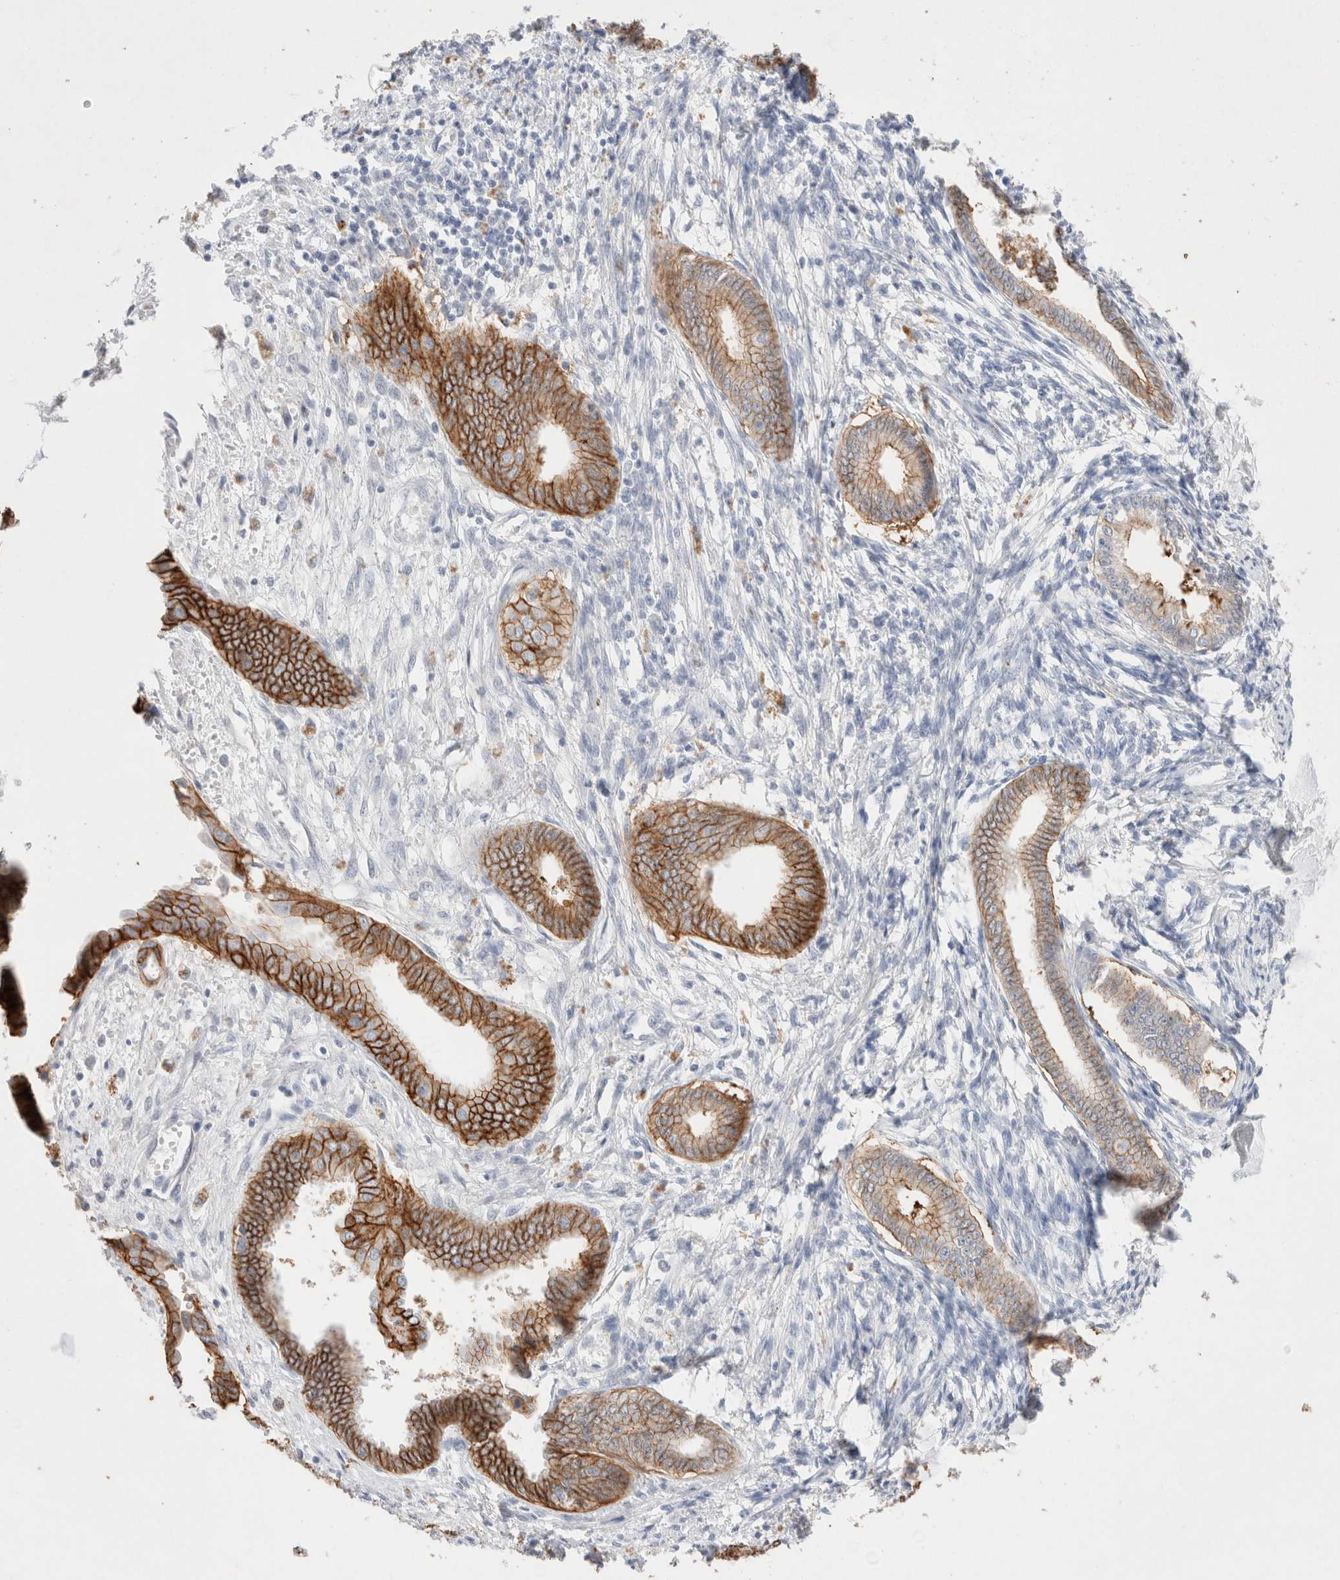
{"staining": {"intensity": "weak", "quantity": "<25%", "location": "cytoplasmic/membranous"}, "tissue": "endometrium", "cell_type": "Cells in endometrial stroma", "image_type": "normal", "snomed": [{"axis": "morphology", "description": "Normal tissue, NOS"}, {"axis": "topography", "description": "Endometrium"}], "caption": "IHC micrograph of benign human endometrium stained for a protein (brown), which displays no positivity in cells in endometrial stroma.", "gene": "EPCAM", "patient": {"sex": "female", "age": 56}}